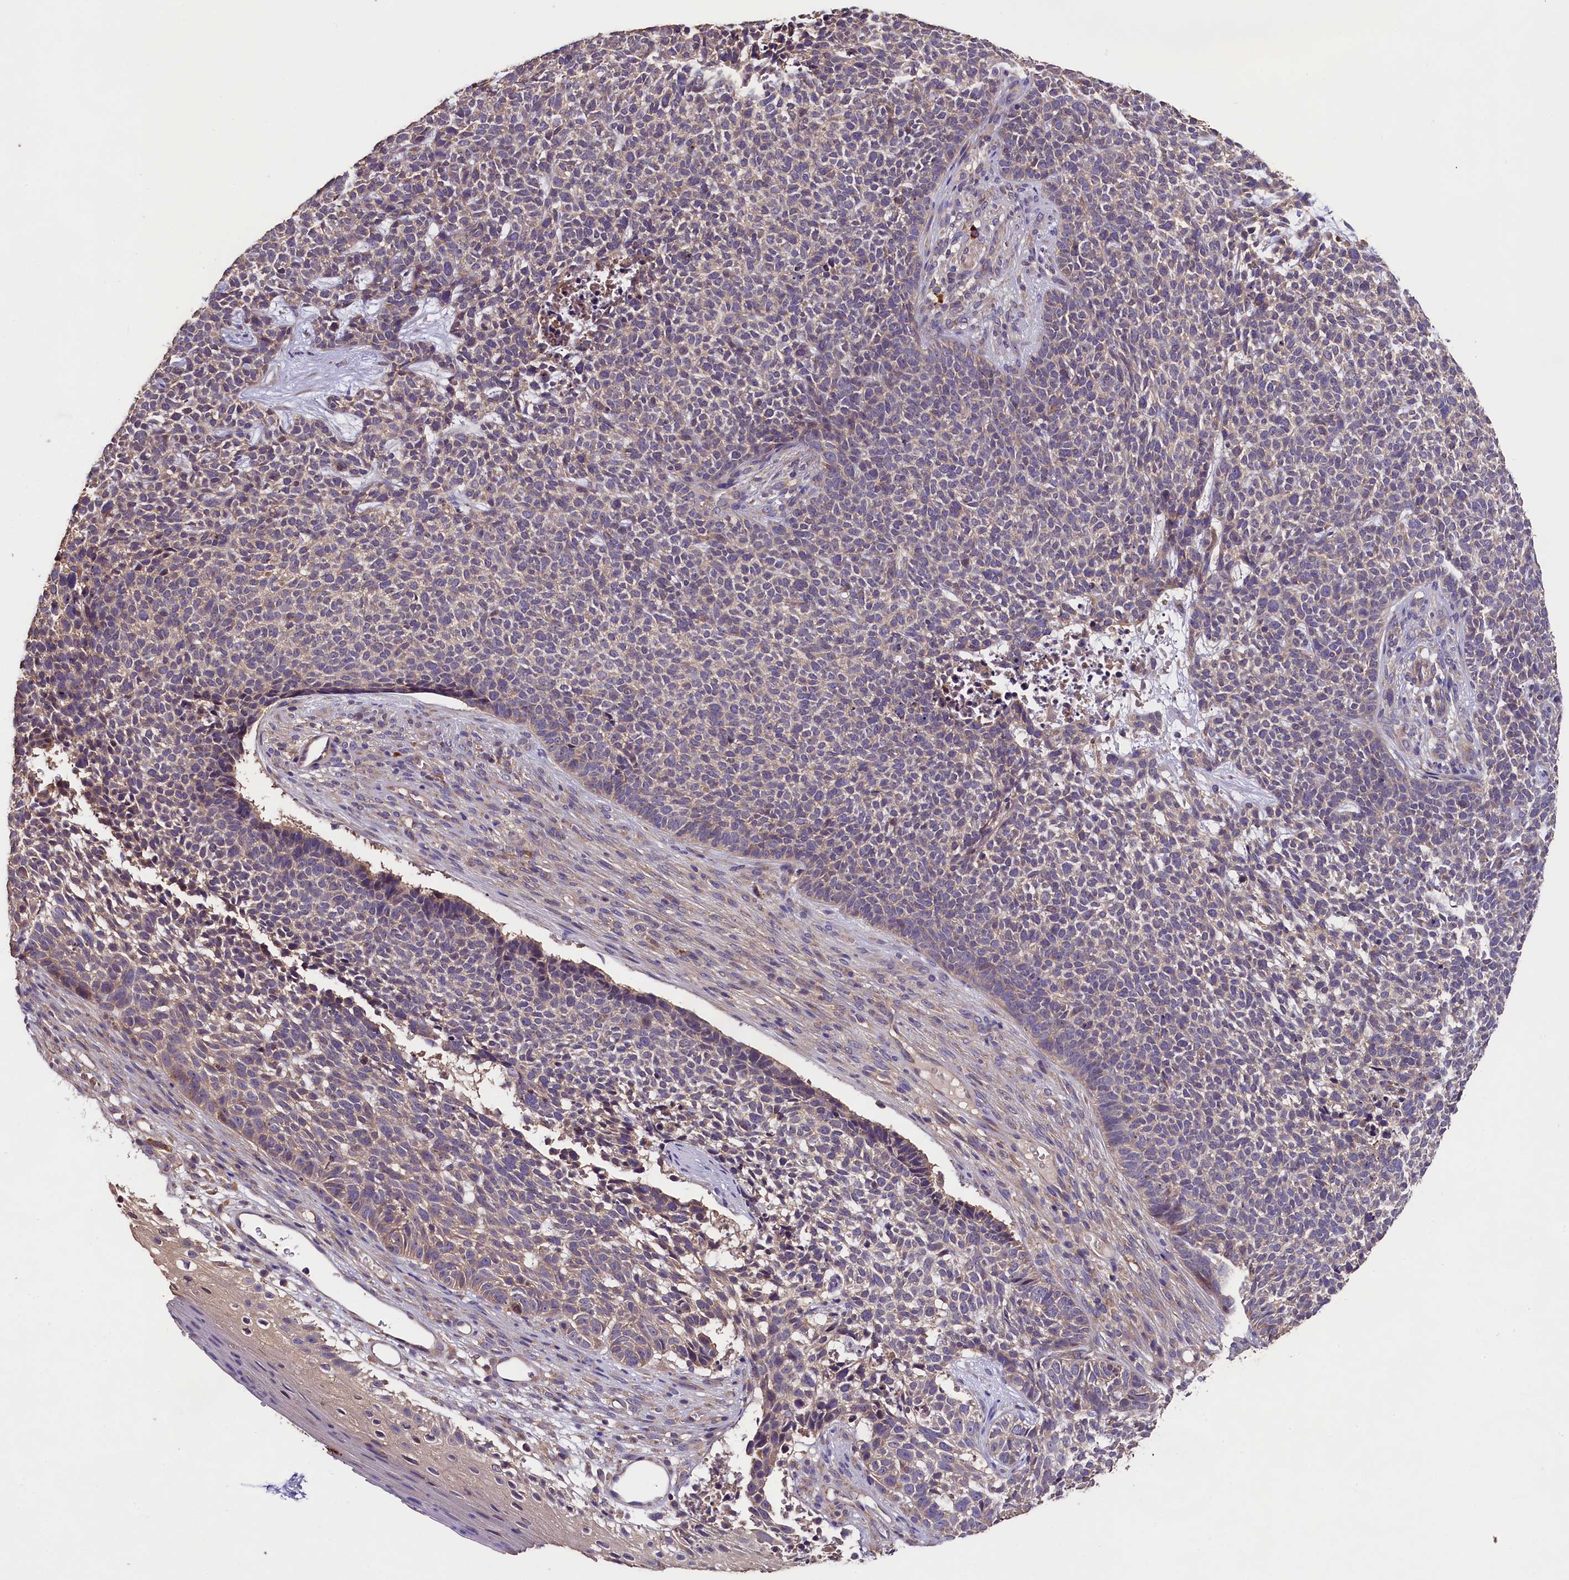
{"staining": {"intensity": "negative", "quantity": "none", "location": "none"}, "tissue": "skin cancer", "cell_type": "Tumor cells", "image_type": "cancer", "snomed": [{"axis": "morphology", "description": "Basal cell carcinoma"}, {"axis": "topography", "description": "Skin"}], "caption": "Tumor cells show no significant positivity in skin cancer.", "gene": "ENKD1", "patient": {"sex": "female", "age": 84}}